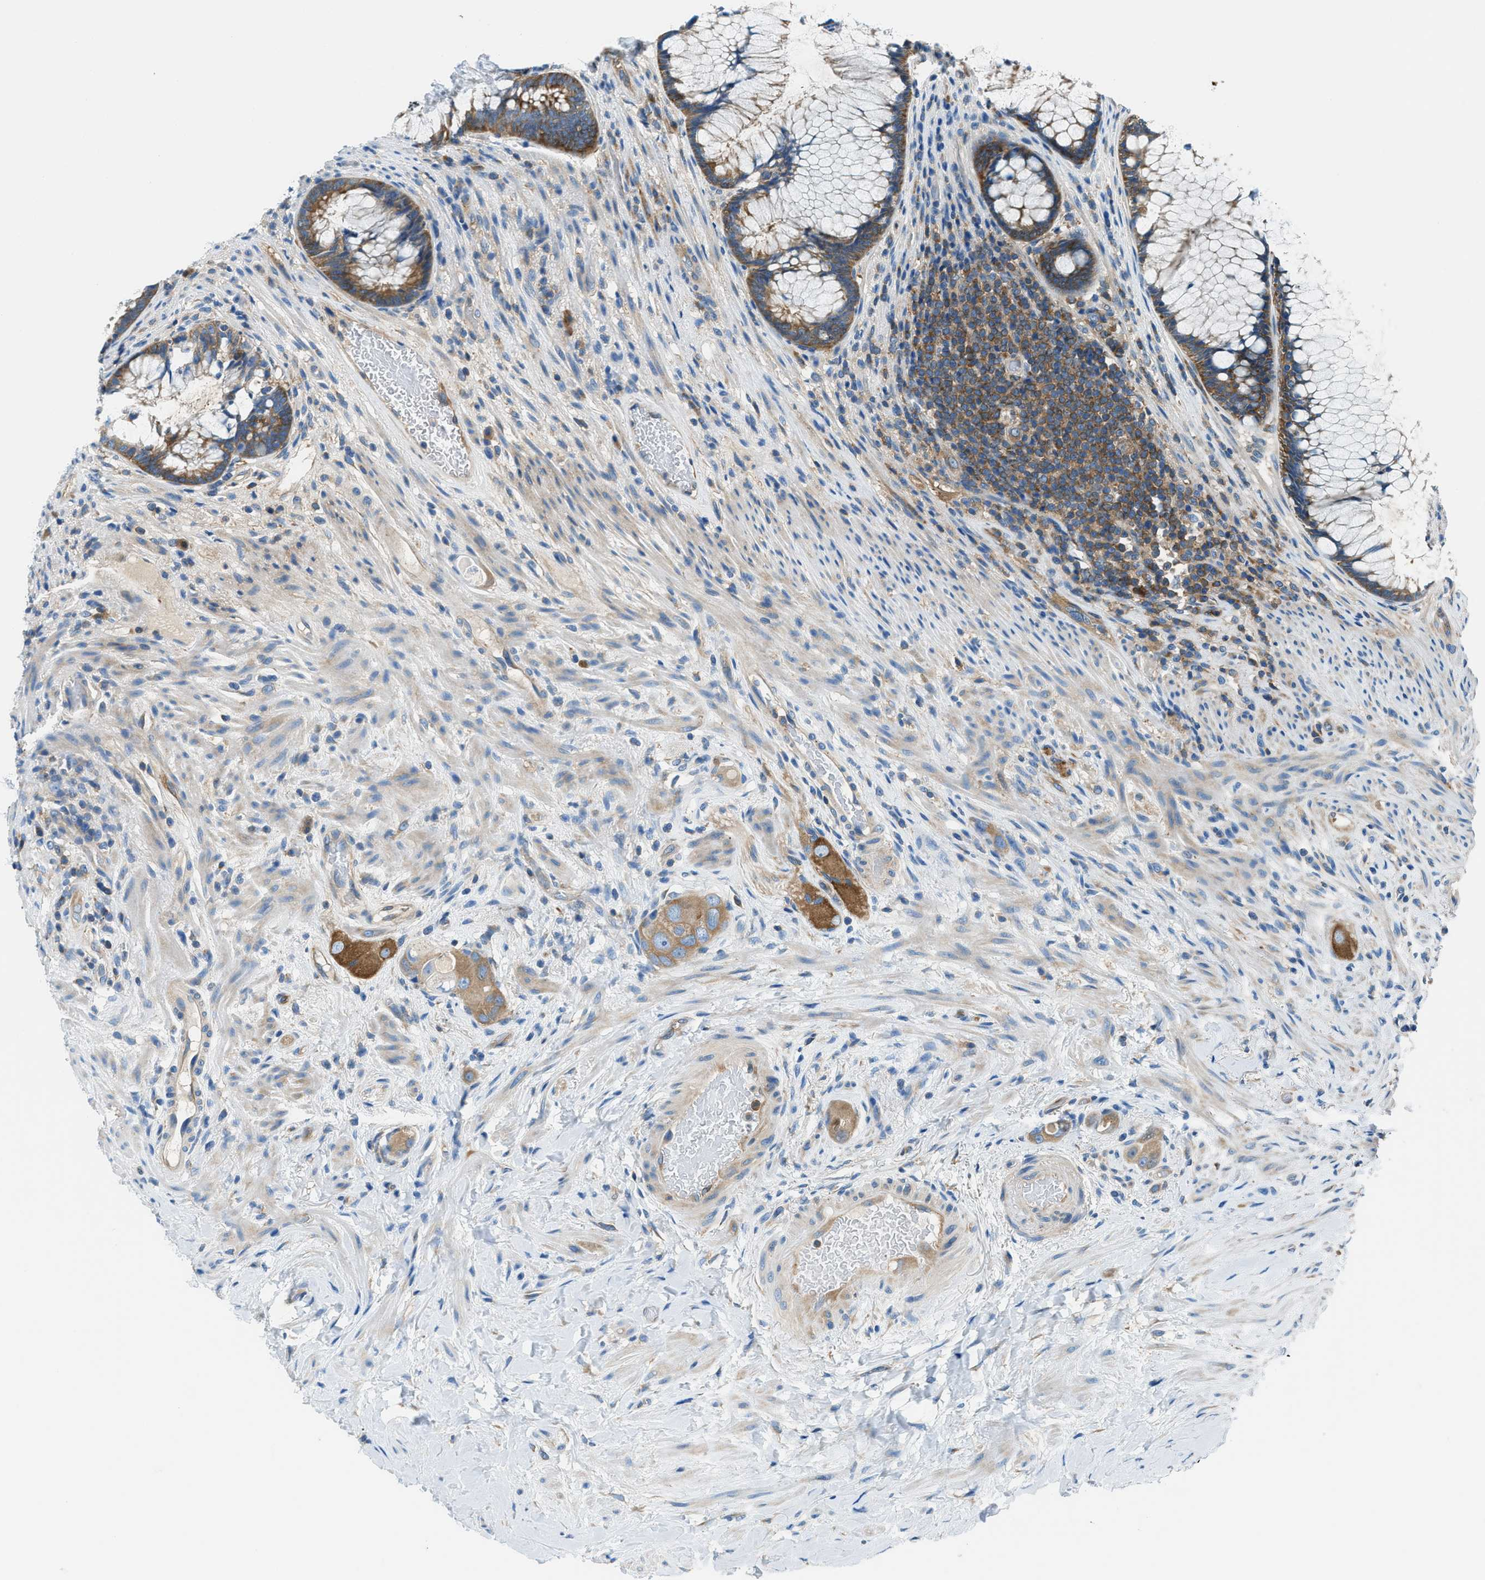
{"staining": {"intensity": "moderate", "quantity": ">75%", "location": "cytoplasmic/membranous"}, "tissue": "colorectal cancer", "cell_type": "Tumor cells", "image_type": "cancer", "snomed": [{"axis": "morphology", "description": "Adenocarcinoma, NOS"}, {"axis": "topography", "description": "Rectum"}], "caption": "Tumor cells display medium levels of moderate cytoplasmic/membranous staining in approximately >75% of cells in colorectal cancer.", "gene": "SARS1", "patient": {"sex": "male", "age": 51}}